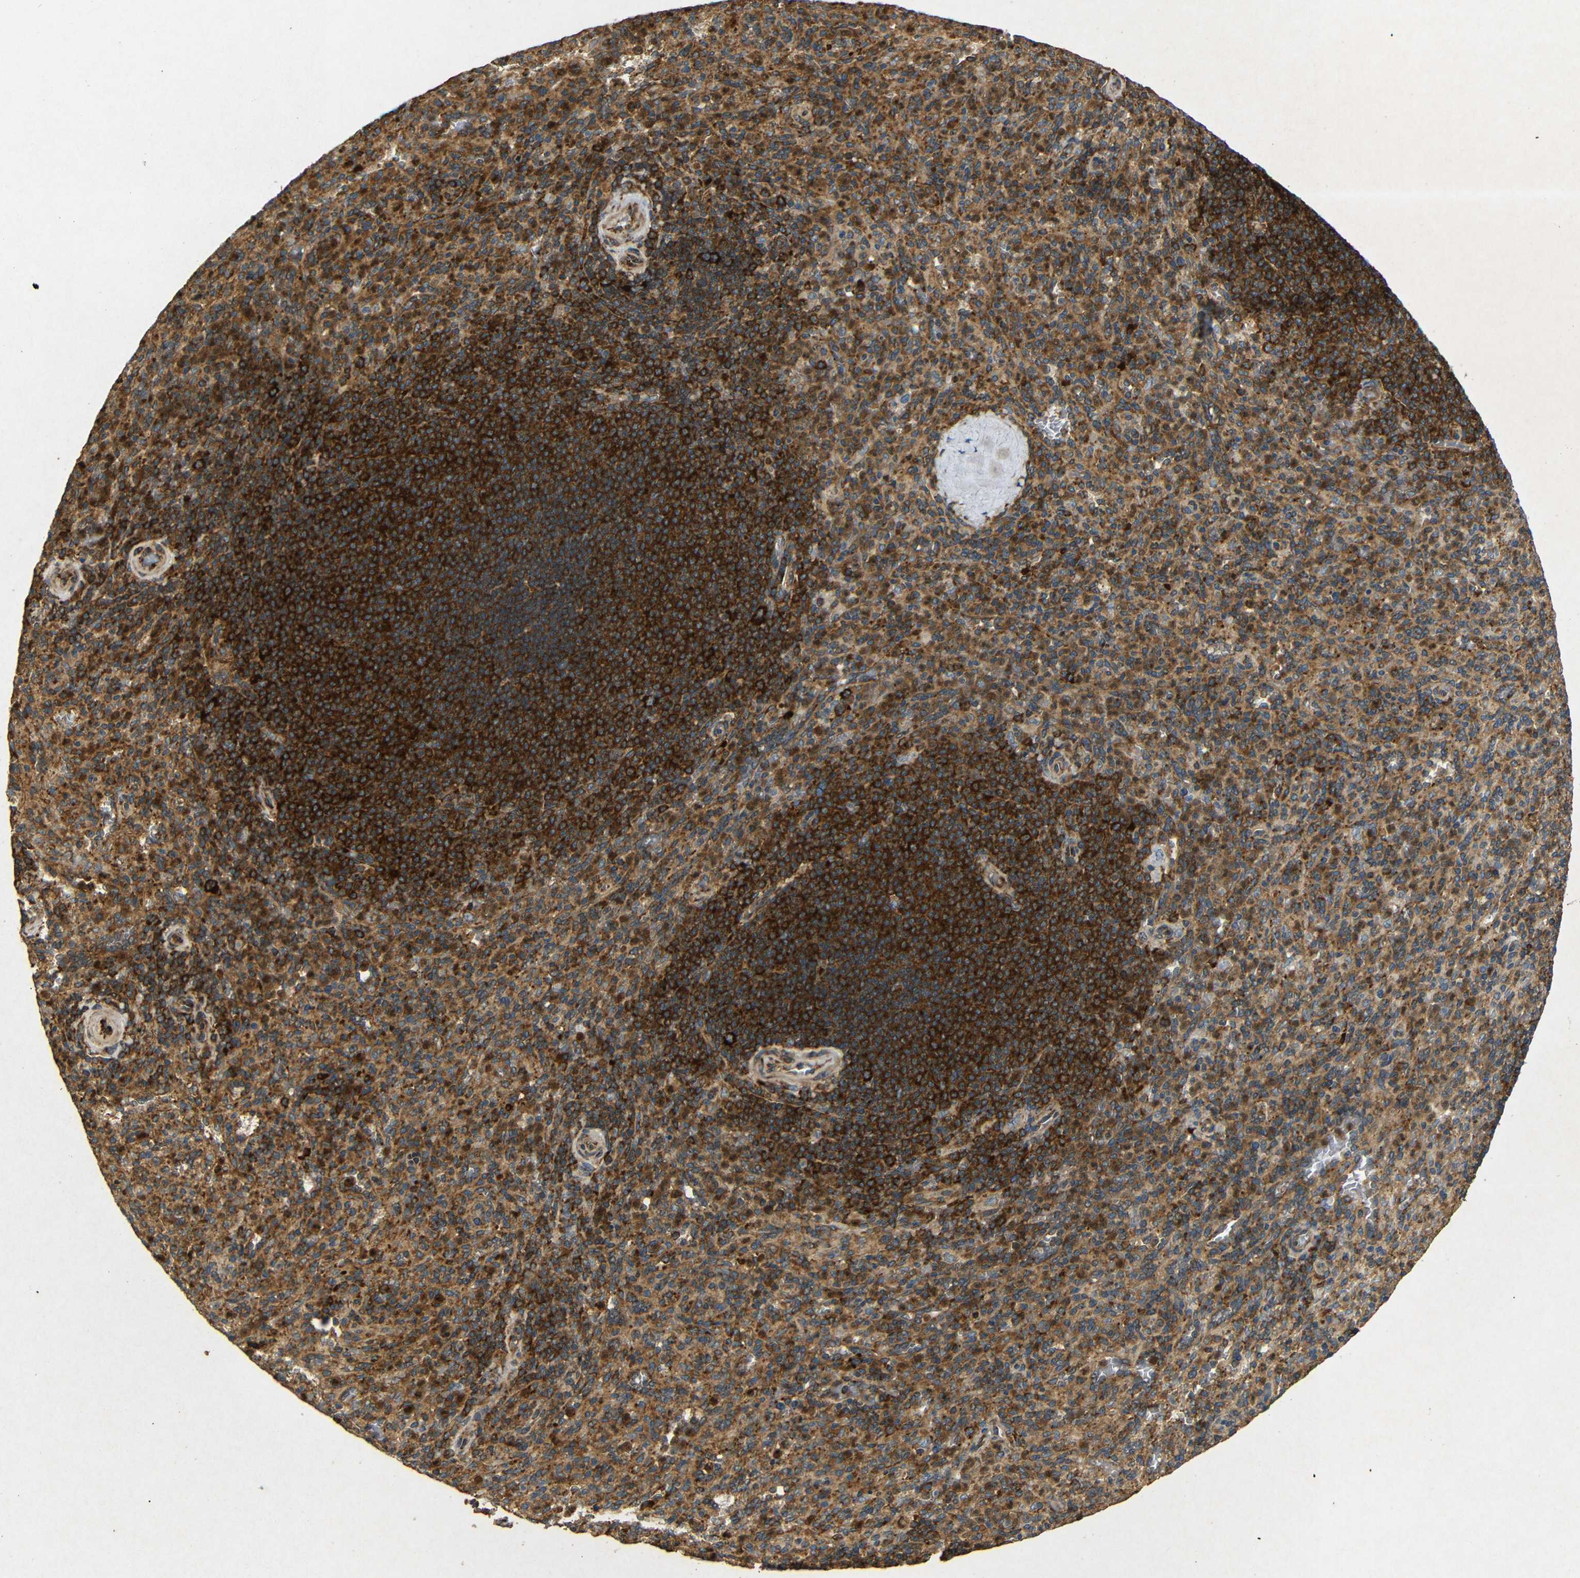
{"staining": {"intensity": "strong", "quantity": "25%-75%", "location": "cytoplasmic/membranous"}, "tissue": "spleen", "cell_type": "Cells in red pulp", "image_type": "normal", "snomed": [{"axis": "morphology", "description": "Normal tissue, NOS"}, {"axis": "topography", "description": "Spleen"}], "caption": "The micrograph exhibits a brown stain indicating the presence of a protein in the cytoplasmic/membranous of cells in red pulp in spleen. (Brightfield microscopy of DAB IHC at high magnification).", "gene": "BTF3", "patient": {"sex": "male", "age": 36}}